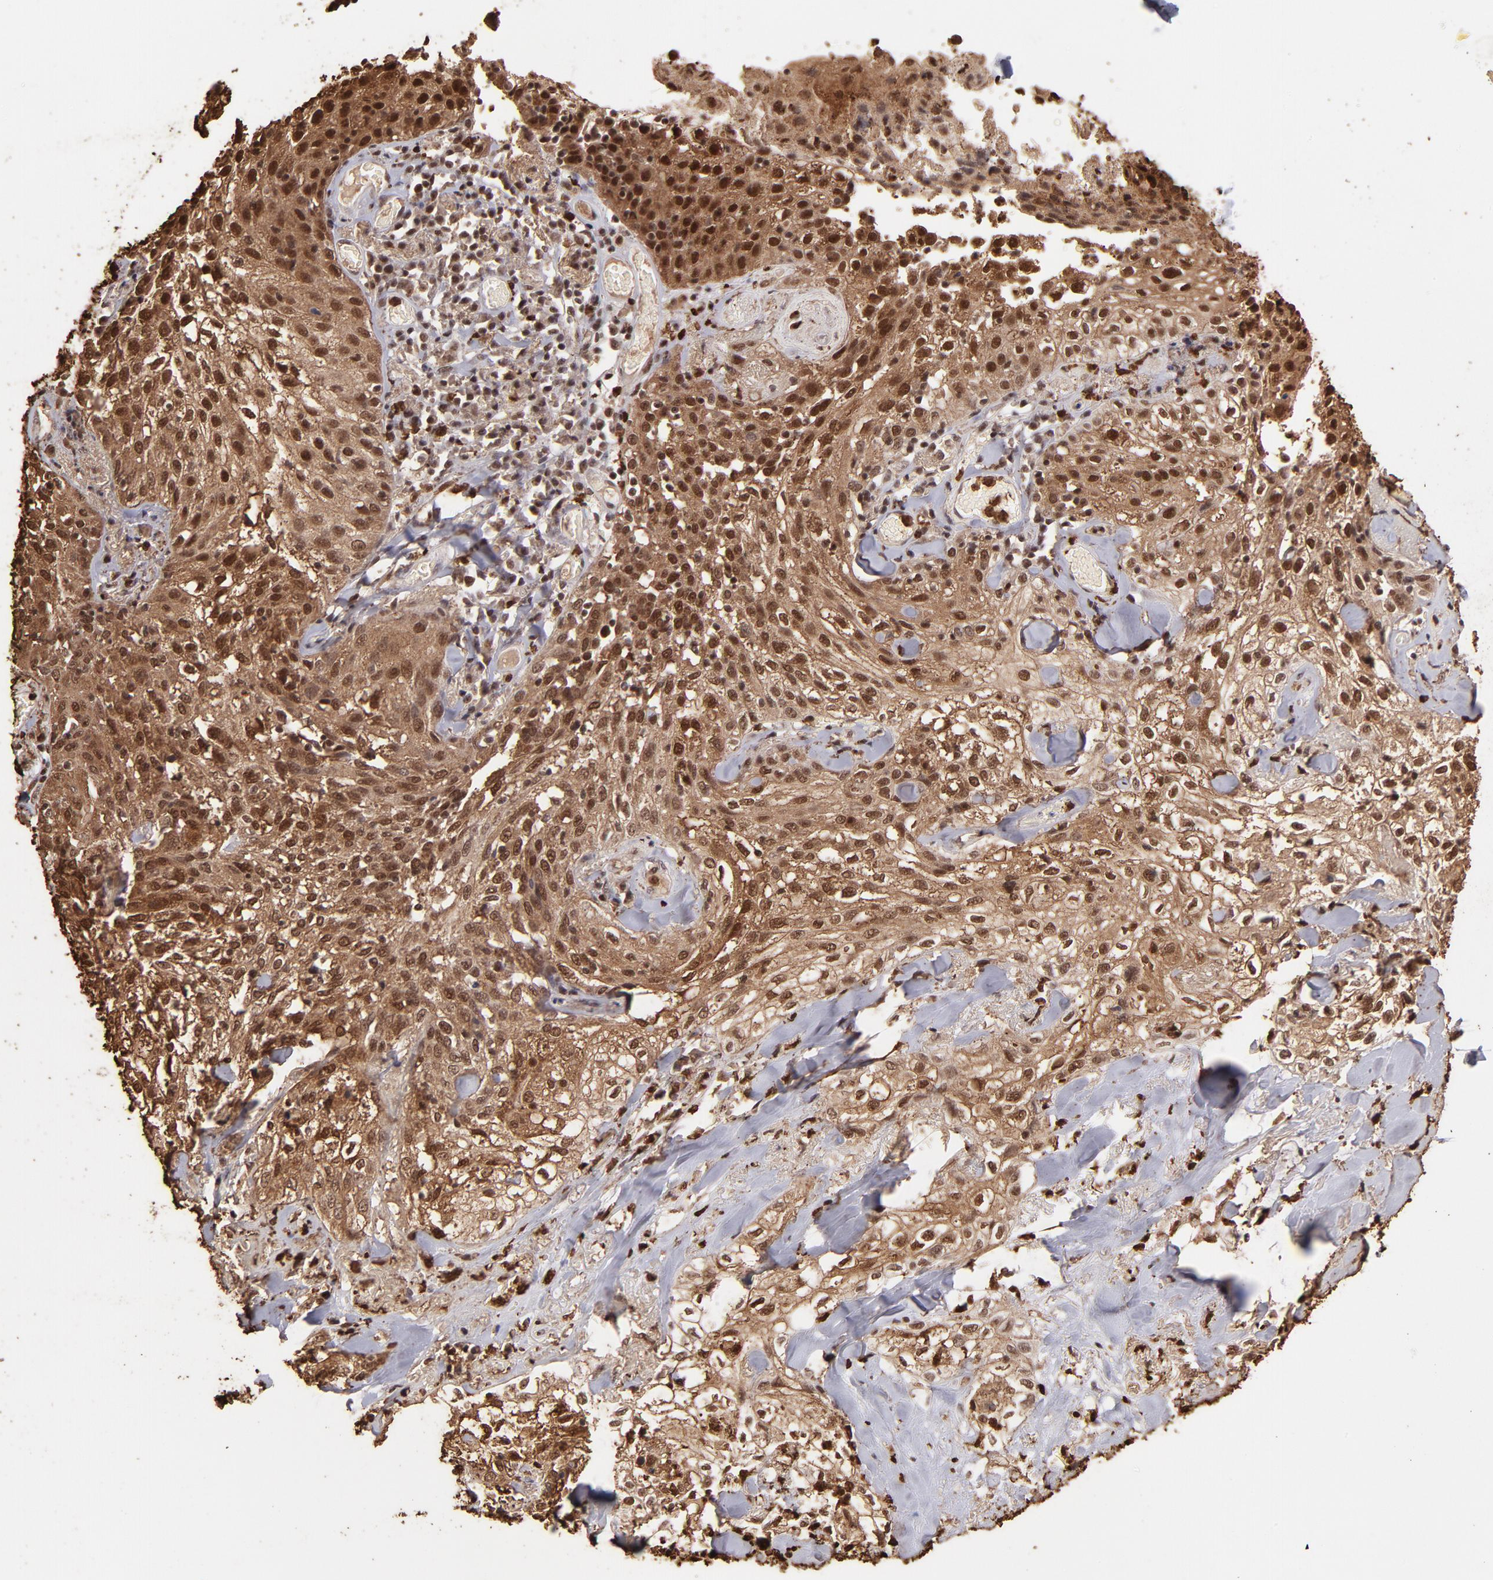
{"staining": {"intensity": "moderate", "quantity": ">75%", "location": "cytoplasmic/membranous,nuclear"}, "tissue": "skin cancer", "cell_type": "Tumor cells", "image_type": "cancer", "snomed": [{"axis": "morphology", "description": "Squamous cell carcinoma, NOS"}, {"axis": "topography", "description": "Skin"}], "caption": "Immunohistochemical staining of skin squamous cell carcinoma displays moderate cytoplasmic/membranous and nuclear protein expression in approximately >75% of tumor cells.", "gene": "ZFX", "patient": {"sex": "male", "age": 65}}